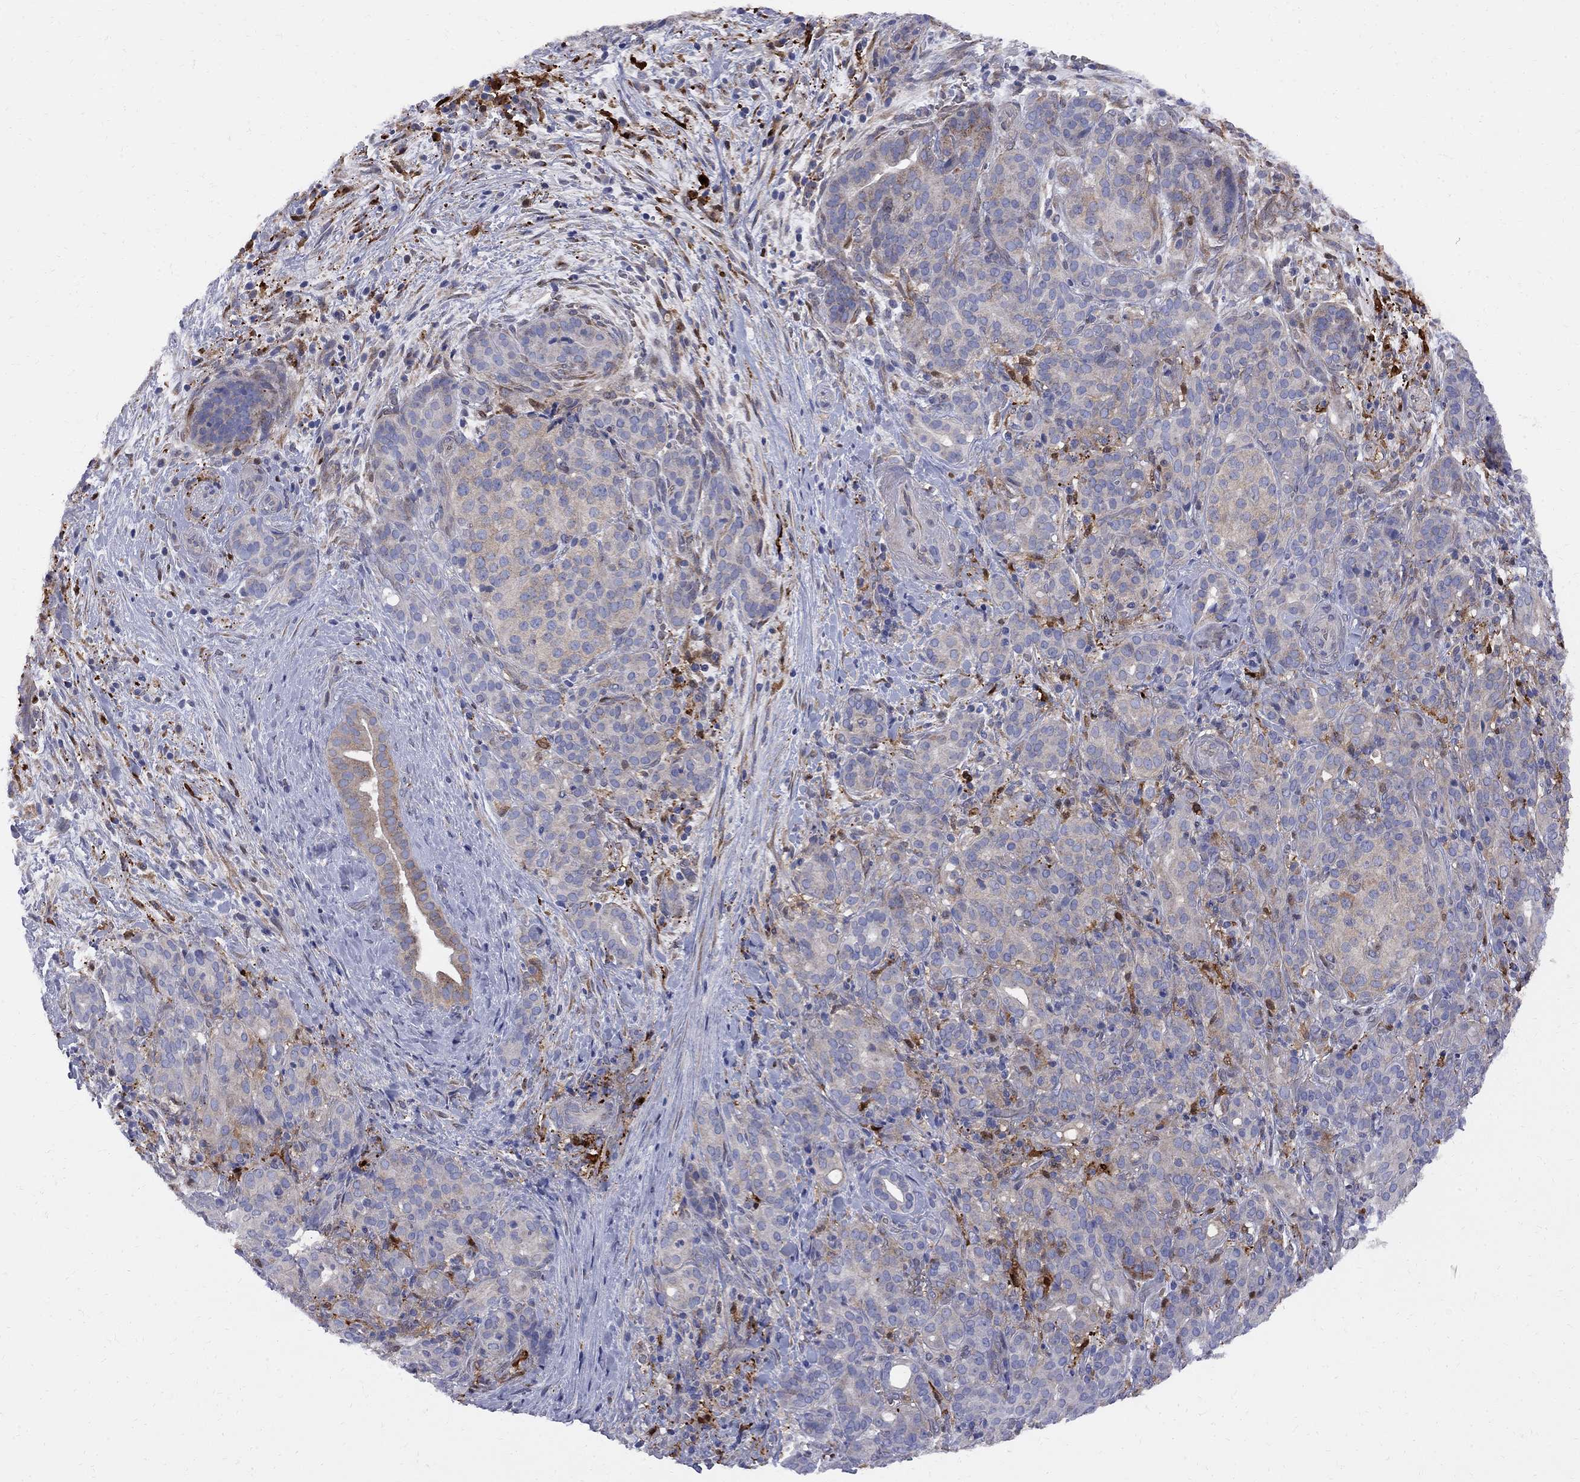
{"staining": {"intensity": "weak", "quantity": "<25%", "location": "cytoplasmic/membranous"}, "tissue": "pancreatic cancer", "cell_type": "Tumor cells", "image_type": "cancer", "snomed": [{"axis": "morphology", "description": "Adenocarcinoma, NOS"}, {"axis": "topography", "description": "Pancreas"}], "caption": "Tumor cells are negative for brown protein staining in pancreatic adenocarcinoma.", "gene": "MTHFR", "patient": {"sex": "male", "age": 44}}